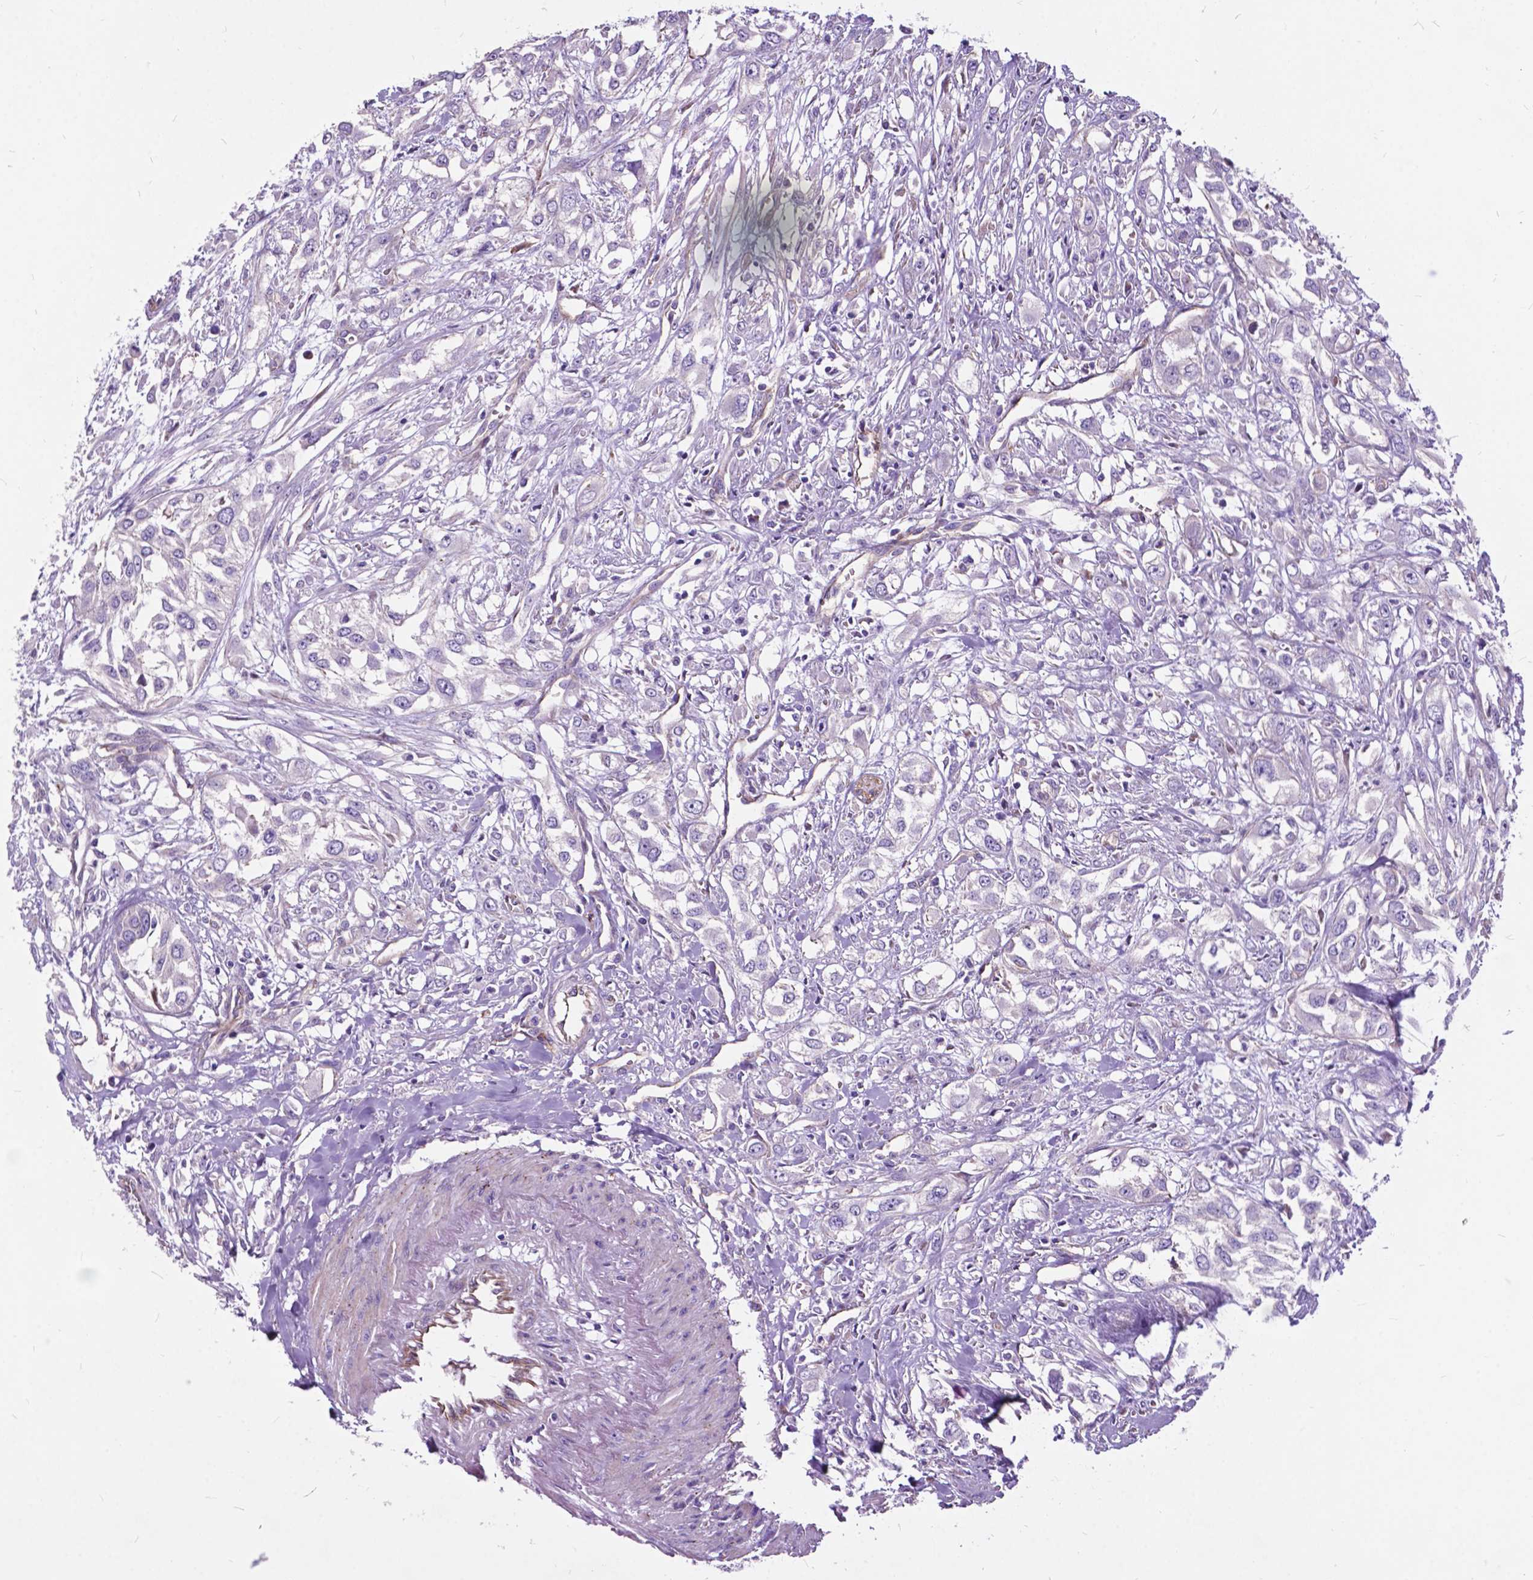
{"staining": {"intensity": "negative", "quantity": "none", "location": "none"}, "tissue": "urothelial cancer", "cell_type": "Tumor cells", "image_type": "cancer", "snomed": [{"axis": "morphology", "description": "Urothelial carcinoma, High grade"}, {"axis": "topography", "description": "Urinary bladder"}], "caption": "The image shows no significant staining in tumor cells of high-grade urothelial carcinoma. (Stains: DAB (3,3'-diaminobenzidine) IHC with hematoxylin counter stain, Microscopy: brightfield microscopy at high magnification).", "gene": "FLT4", "patient": {"sex": "male", "age": 67}}